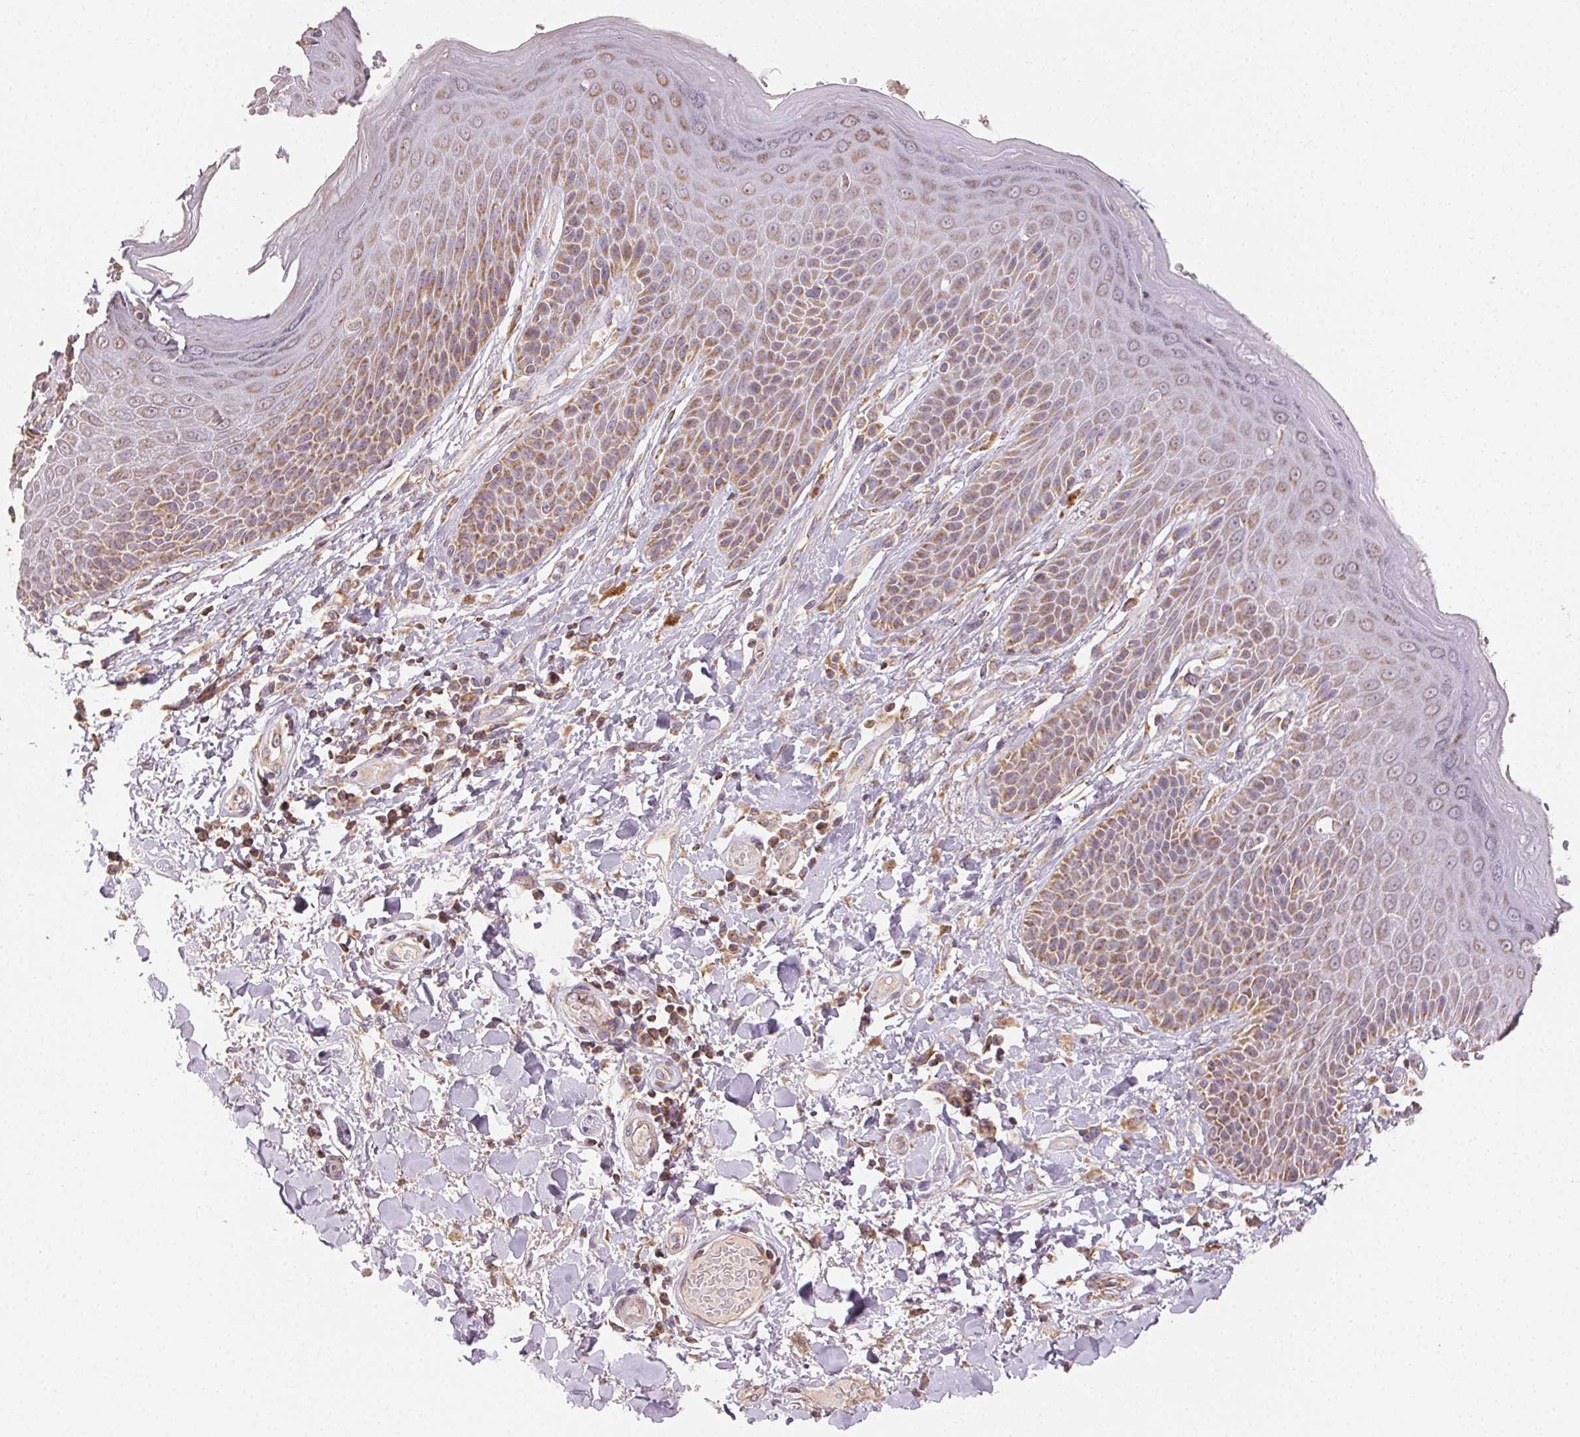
{"staining": {"intensity": "moderate", "quantity": "25%-75%", "location": "cytoplasmic/membranous"}, "tissue": "skin", "cell_type": "Epidermal cells", "image_type": "normal", "snomed": [{"axis": "morphology", "description": "Normal tissue, NOS"}, {"axis": "topography", "description": "Anal"}, {"axis": "topography", "description": "Peripheral nerve tissue"}], "caption": "Skin stained with DAB (3,3'-diaminobenzidine) immunohistochemistry shows medium levels of moderate cytoplasmic/membranous expression in about 25%-75% of epidermal cells.", "gene": "CLASP1", "patient": {"sex": "male", "age": 51}}